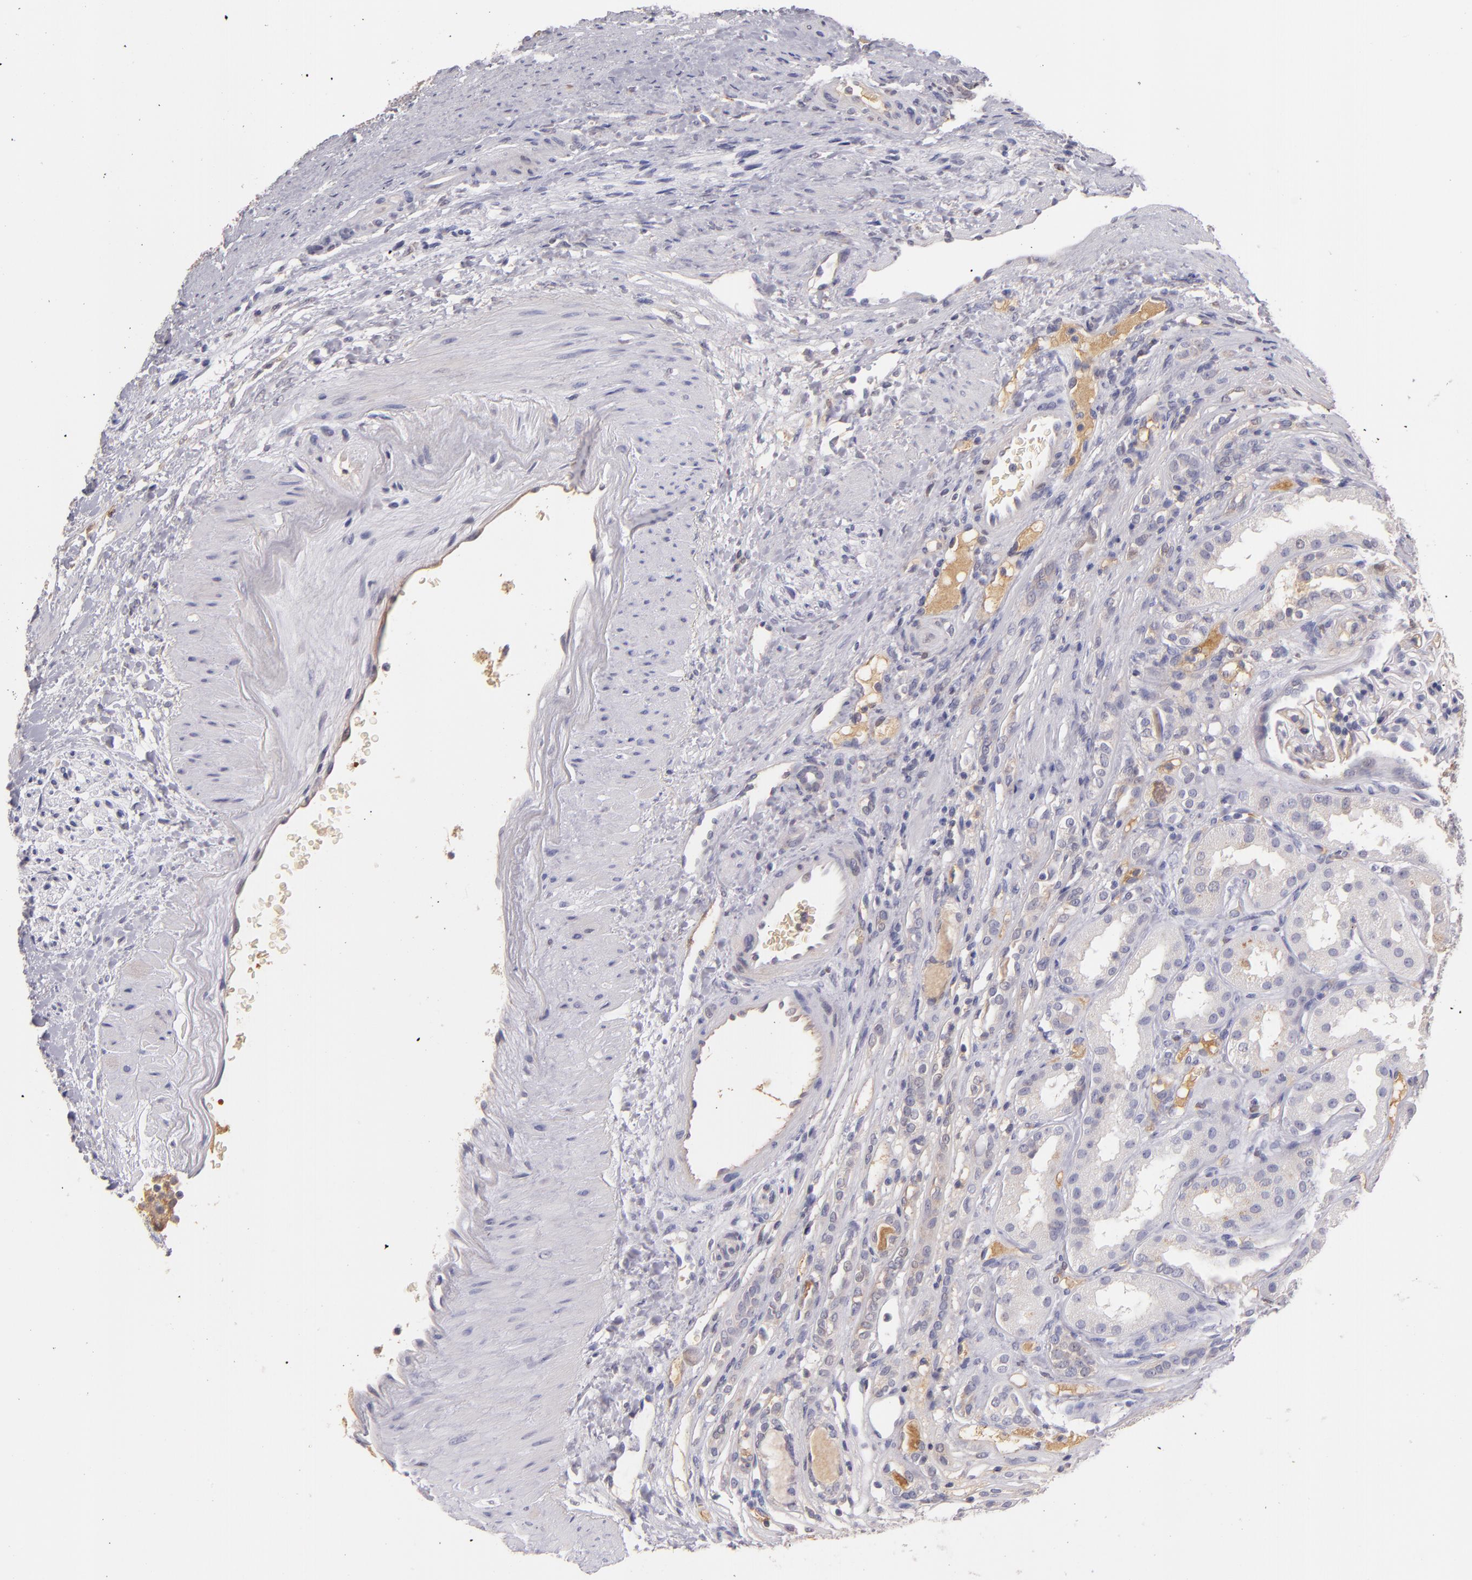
{"staining": {"intensity": "moderate", "quantity": ">75%", "location": "cytoplasmic/membranous"}, "tissue": "renal cancer", "cell_type": "Tumor cells", "image_type": "cancer", "snomed": [{"axis": "morphology", "description": "Adenocarcinoma, NOS"}, {"axis": "topography", "description": "Kidney"}], "caption": "Moderate cytoplasmic/membranous staining is appreciated in about >75% of tumor cells in renal cancer (adenocarcinoma).", "gene": "SERPINC1", "patient": {"sex": "female", "age": 60}}